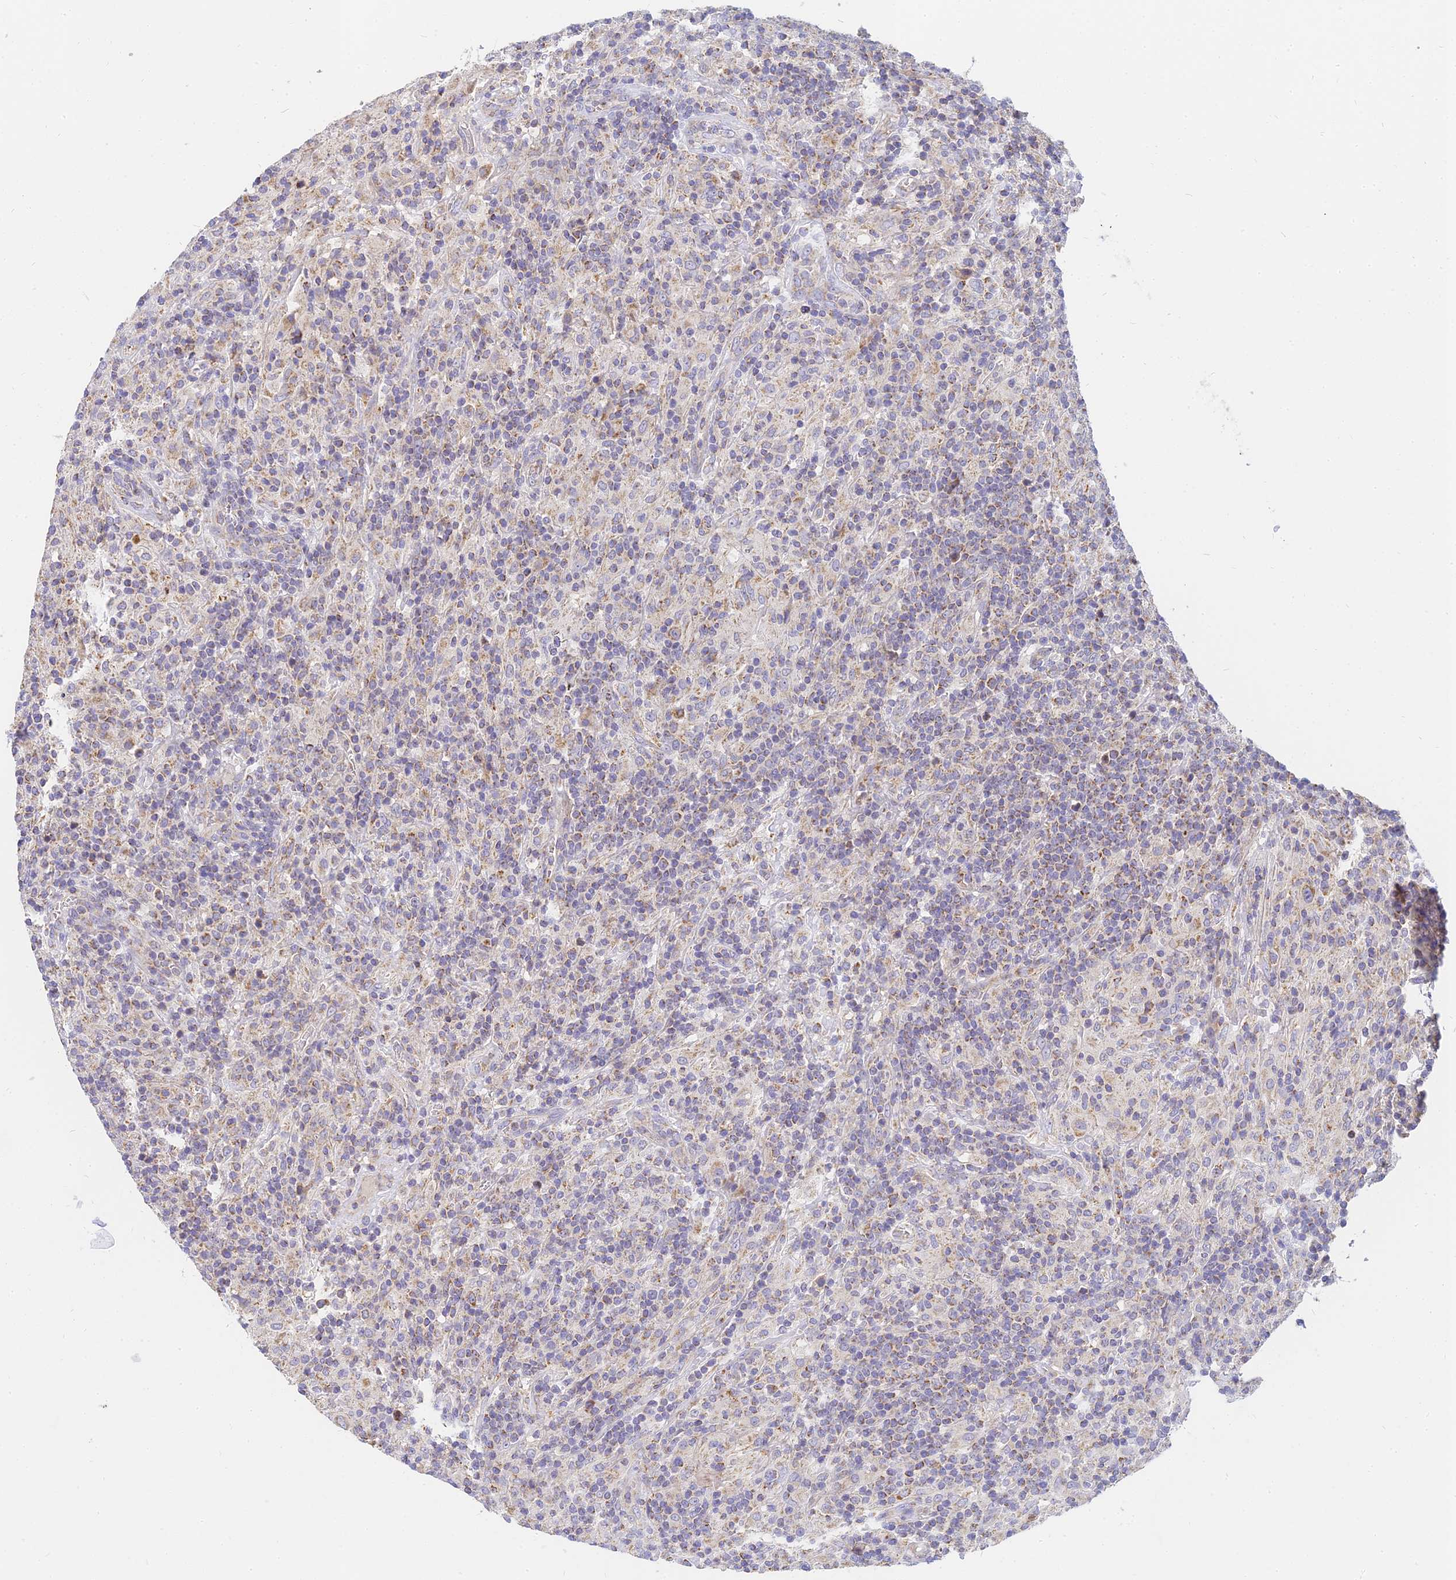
{"staining": {"intensity": "weak", "quantity": "25%-75%", "location": "cytoplasmic/membranous"}, "tissue": "lymphoma", "cell_type": "Tumor cells", "image_type": "cancer", "snomed": [{"axis": "morphology", "description": "Hodgkin's disease, NOS"}, {"axis": "topography", "description": "Lymph node"}], "caption": "Hodgkin's disease tissue demonstrates weak cytoplasmic/membranous positivity in approximately 25%-75% of tumor cells, visualized by immunohistochemistry.", "gene": "MRPL15", "patient": {"sex": "male", "age": 70}}